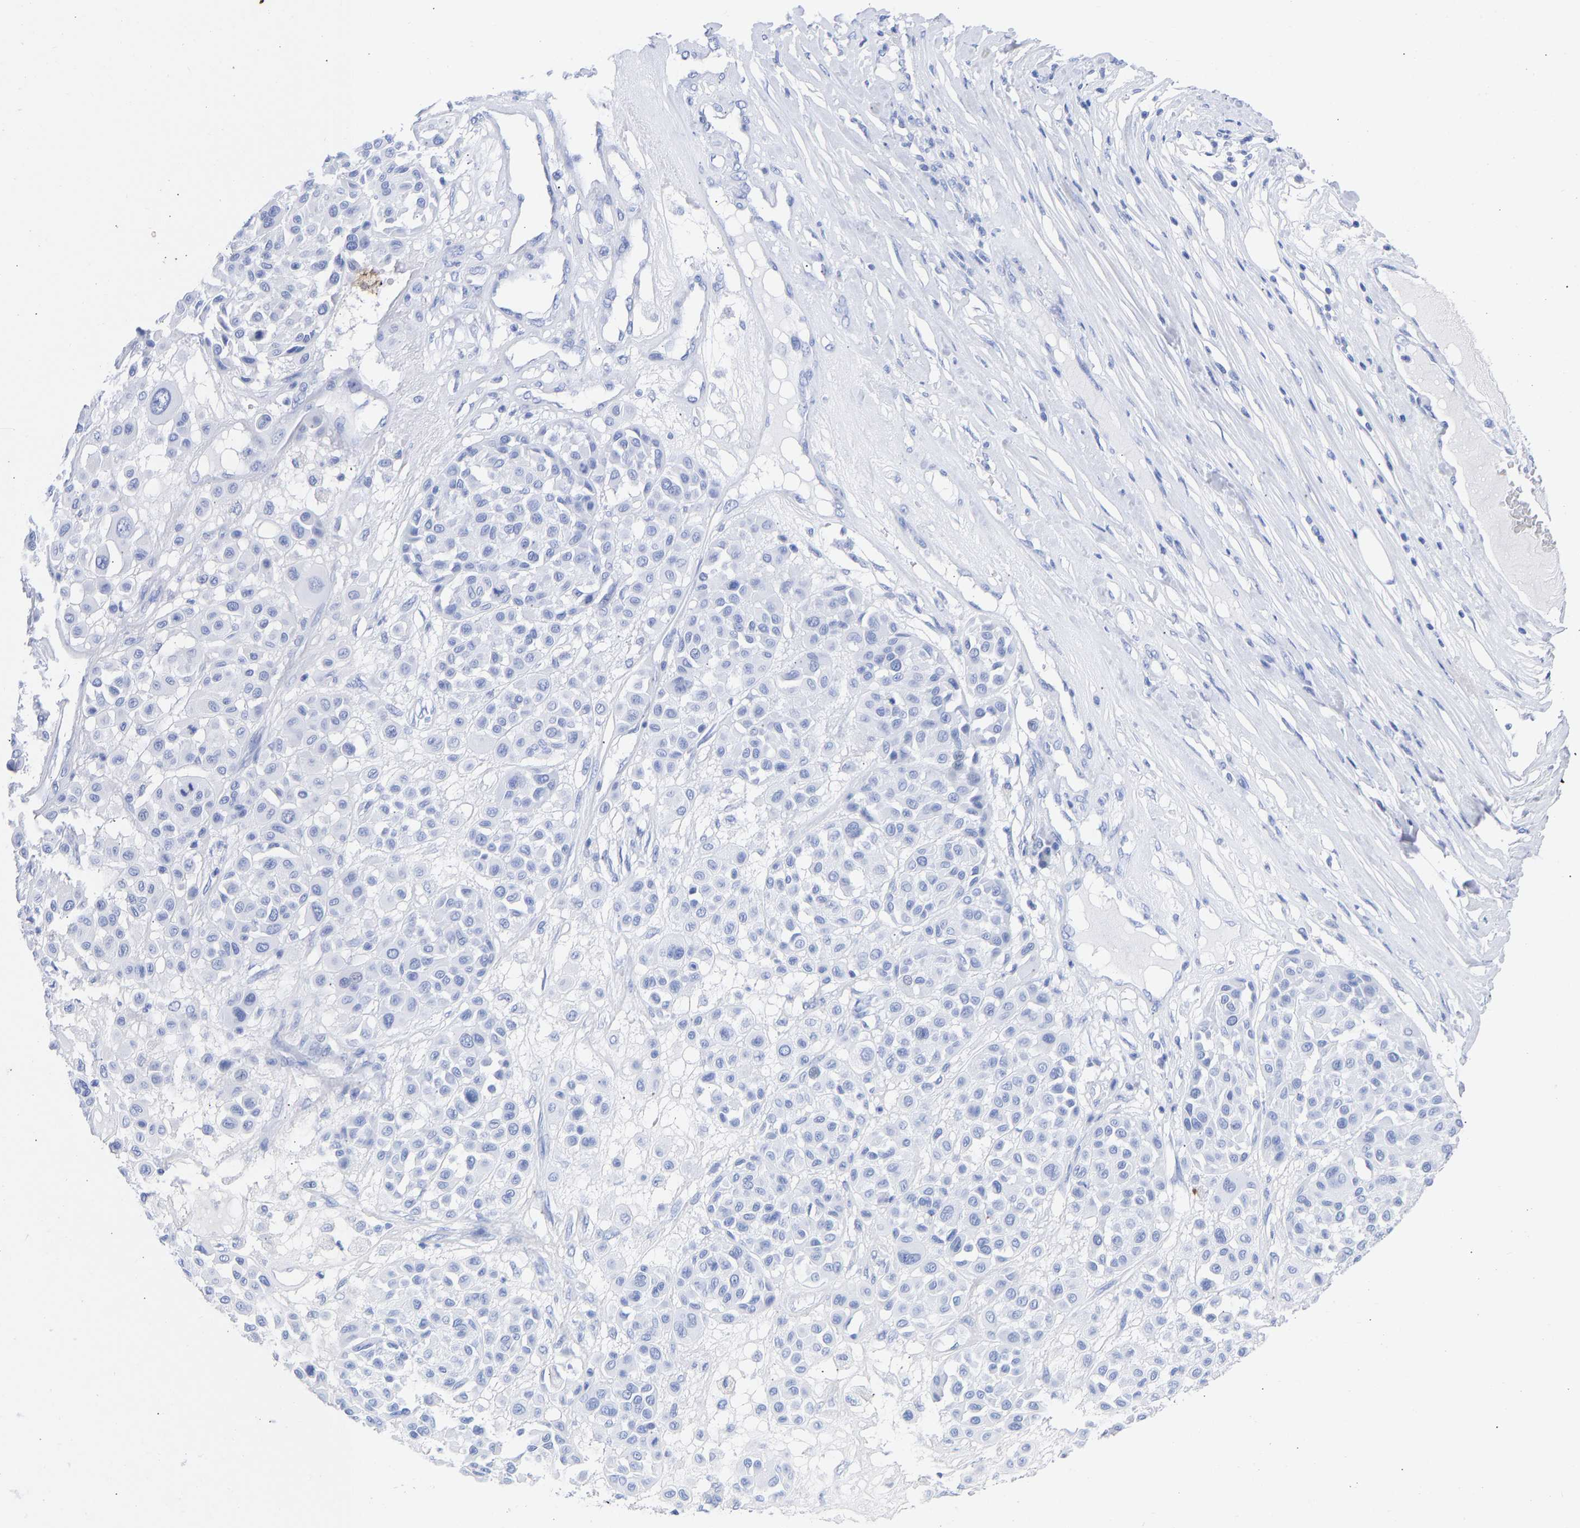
{"staining": {"intensity": "negative", "quantity": "none", "location": "none"}, "tissue": "melanoma", "cell_type": "Tumor cells", "image_type": "cancer", "snomed": [{"axis": "morphology", "description": "Malignant melanoma, Metastatic site"}, {"axis": "topography", "description": "Soft tissue"}], "caption": "Human malignant melanoma (metastatic site) stained for a protein using immunohistochemistry exhibits no positivity in tumor cells.", "gene": "KRT1", "patient": {"sex": "male", "age": 41}}